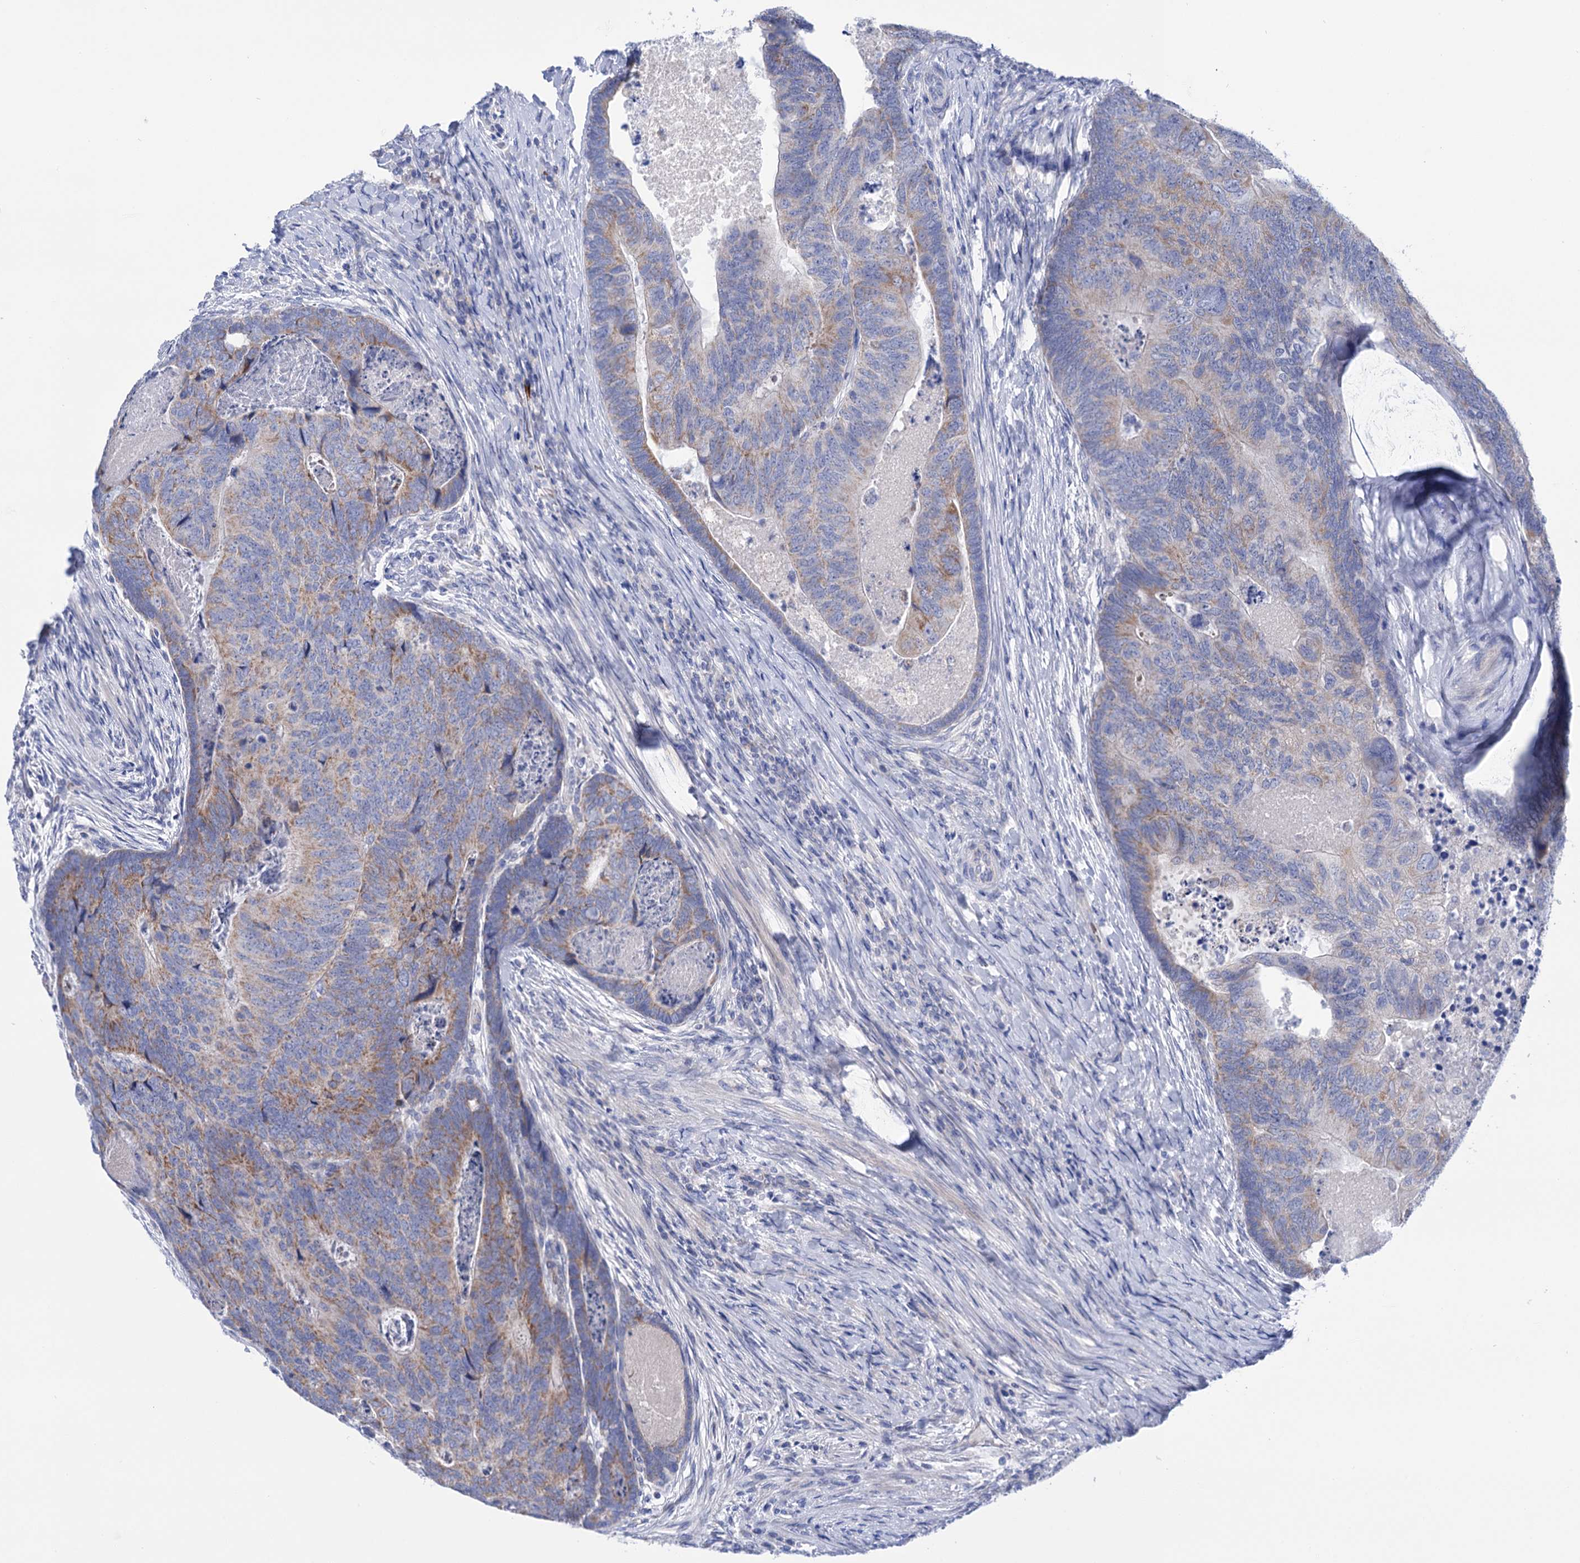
{"staining": {"intensity": "moderate", "quantity": "<25%", "location": "cytoplasmic/membranous"}, "tissue": "colorectal cancer", "cell_type": "Tumor cells", "image_type": "cancer", "snomed": [{"axis": "morphology", "description": "Adenocarcinoma, NOS"}, {"axis": "topography", "description": "Colon"}], "caption": "Immunohistochemistry (IHC) image of neoplastic tissue: colorectal cancer (adenocarcinoma) stained using immunohistochemistry reveals low levels of moderate protein expression localized specifically in the cytoplasmic/membranous of tumor cells, appearing as a cytoplasmic/membranous brown color.", "gene": "YARS2", "patient": {"sex": "female", "age": 67}}